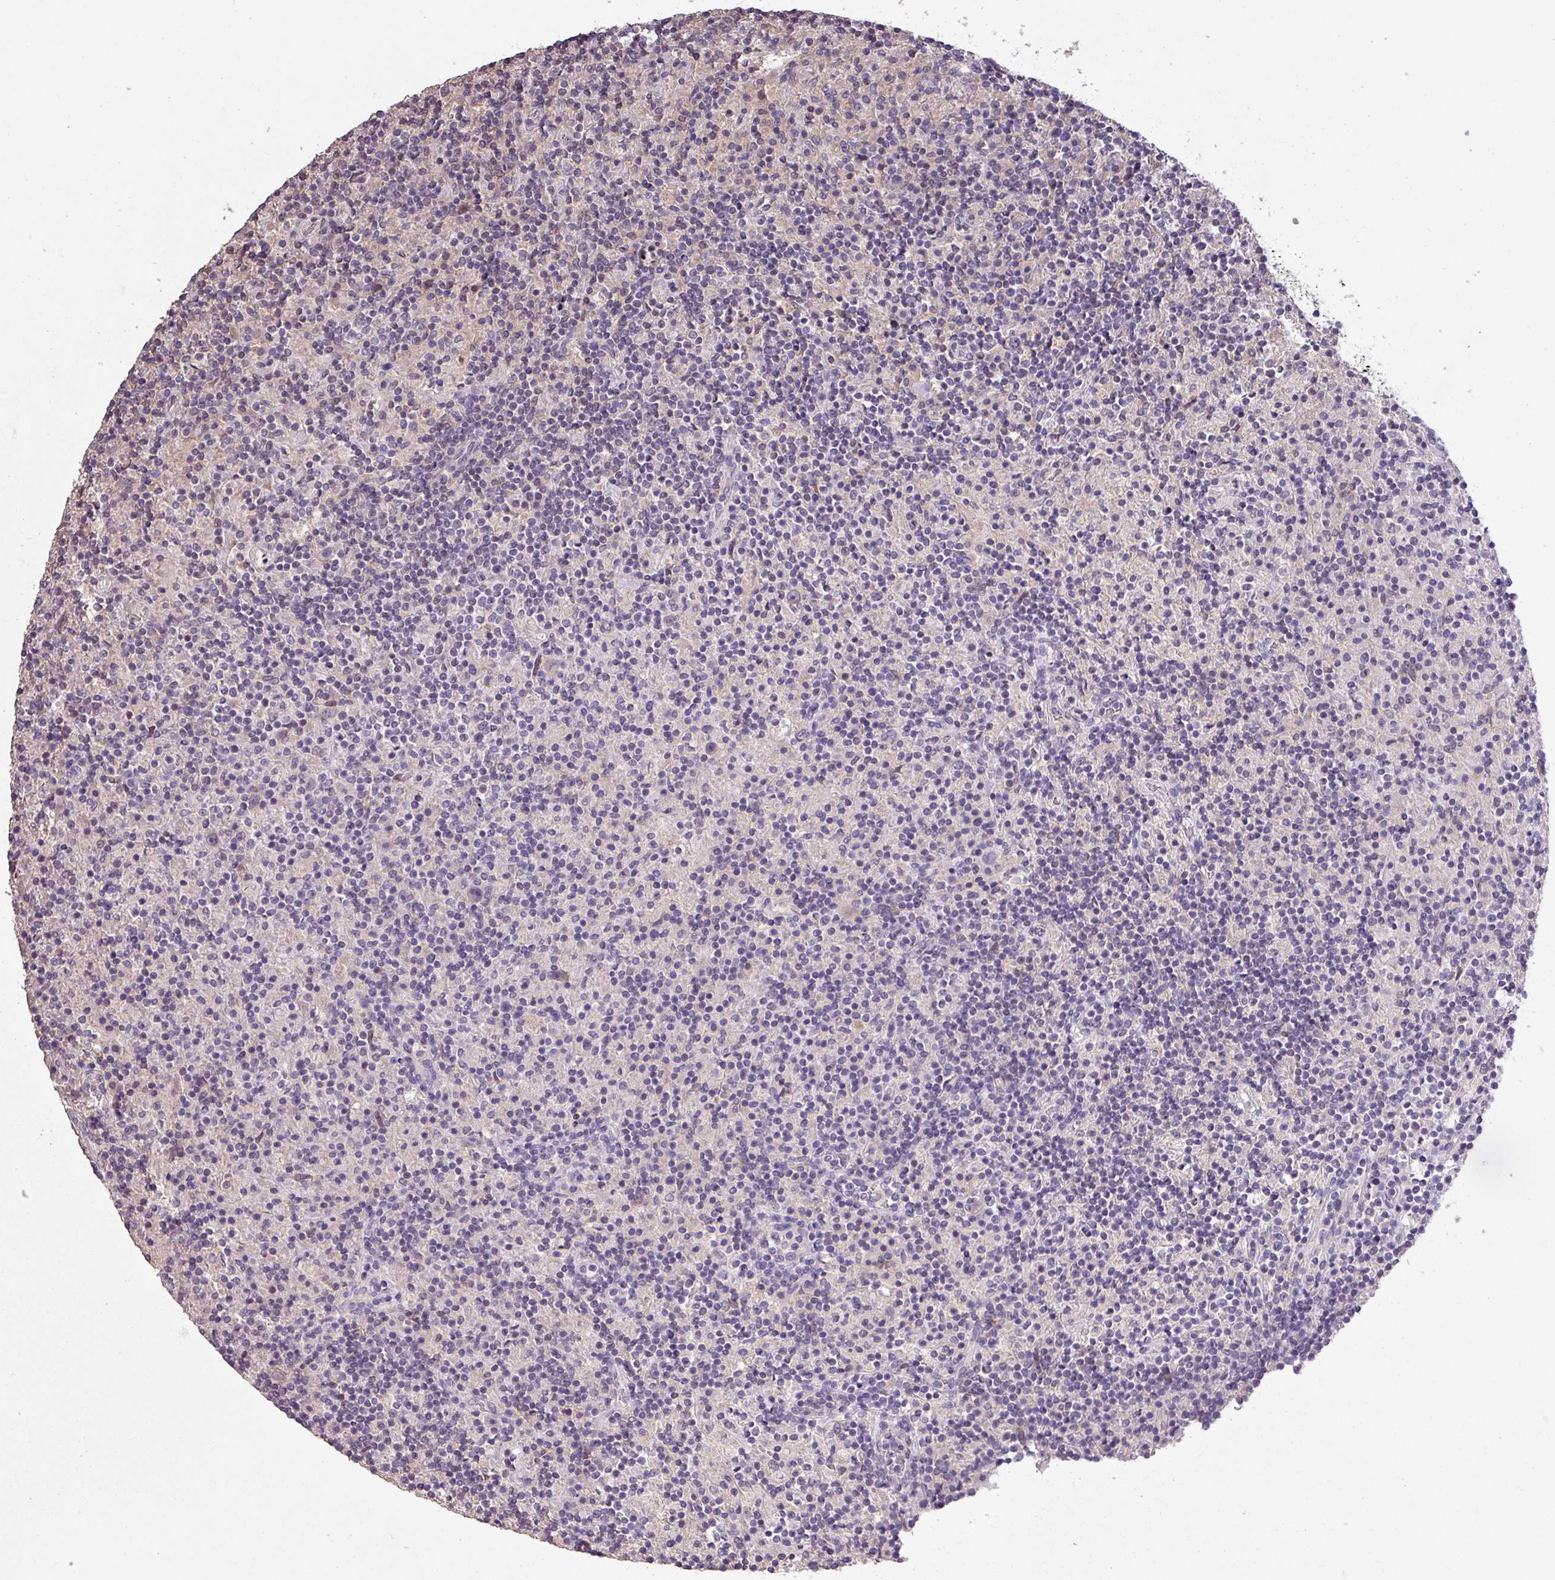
{"staining": {"intensity": "negative", "quantity": "none", "location": "none"}, "tissue": "lymphoma", "cell_type": "Tumor cells", "image_type": "cancer", "snomed": [{"axis": "morphology", "description": "Hodgkin's disease, NOS"}, {"axis": "topography", "description": "Lymph node"}], "caption": "Immunohistochemical staining of lymphoma shows no significant staining in tumor cells.", "gene": "ISLR", "patient": {"sex": "male", "age": 70}}